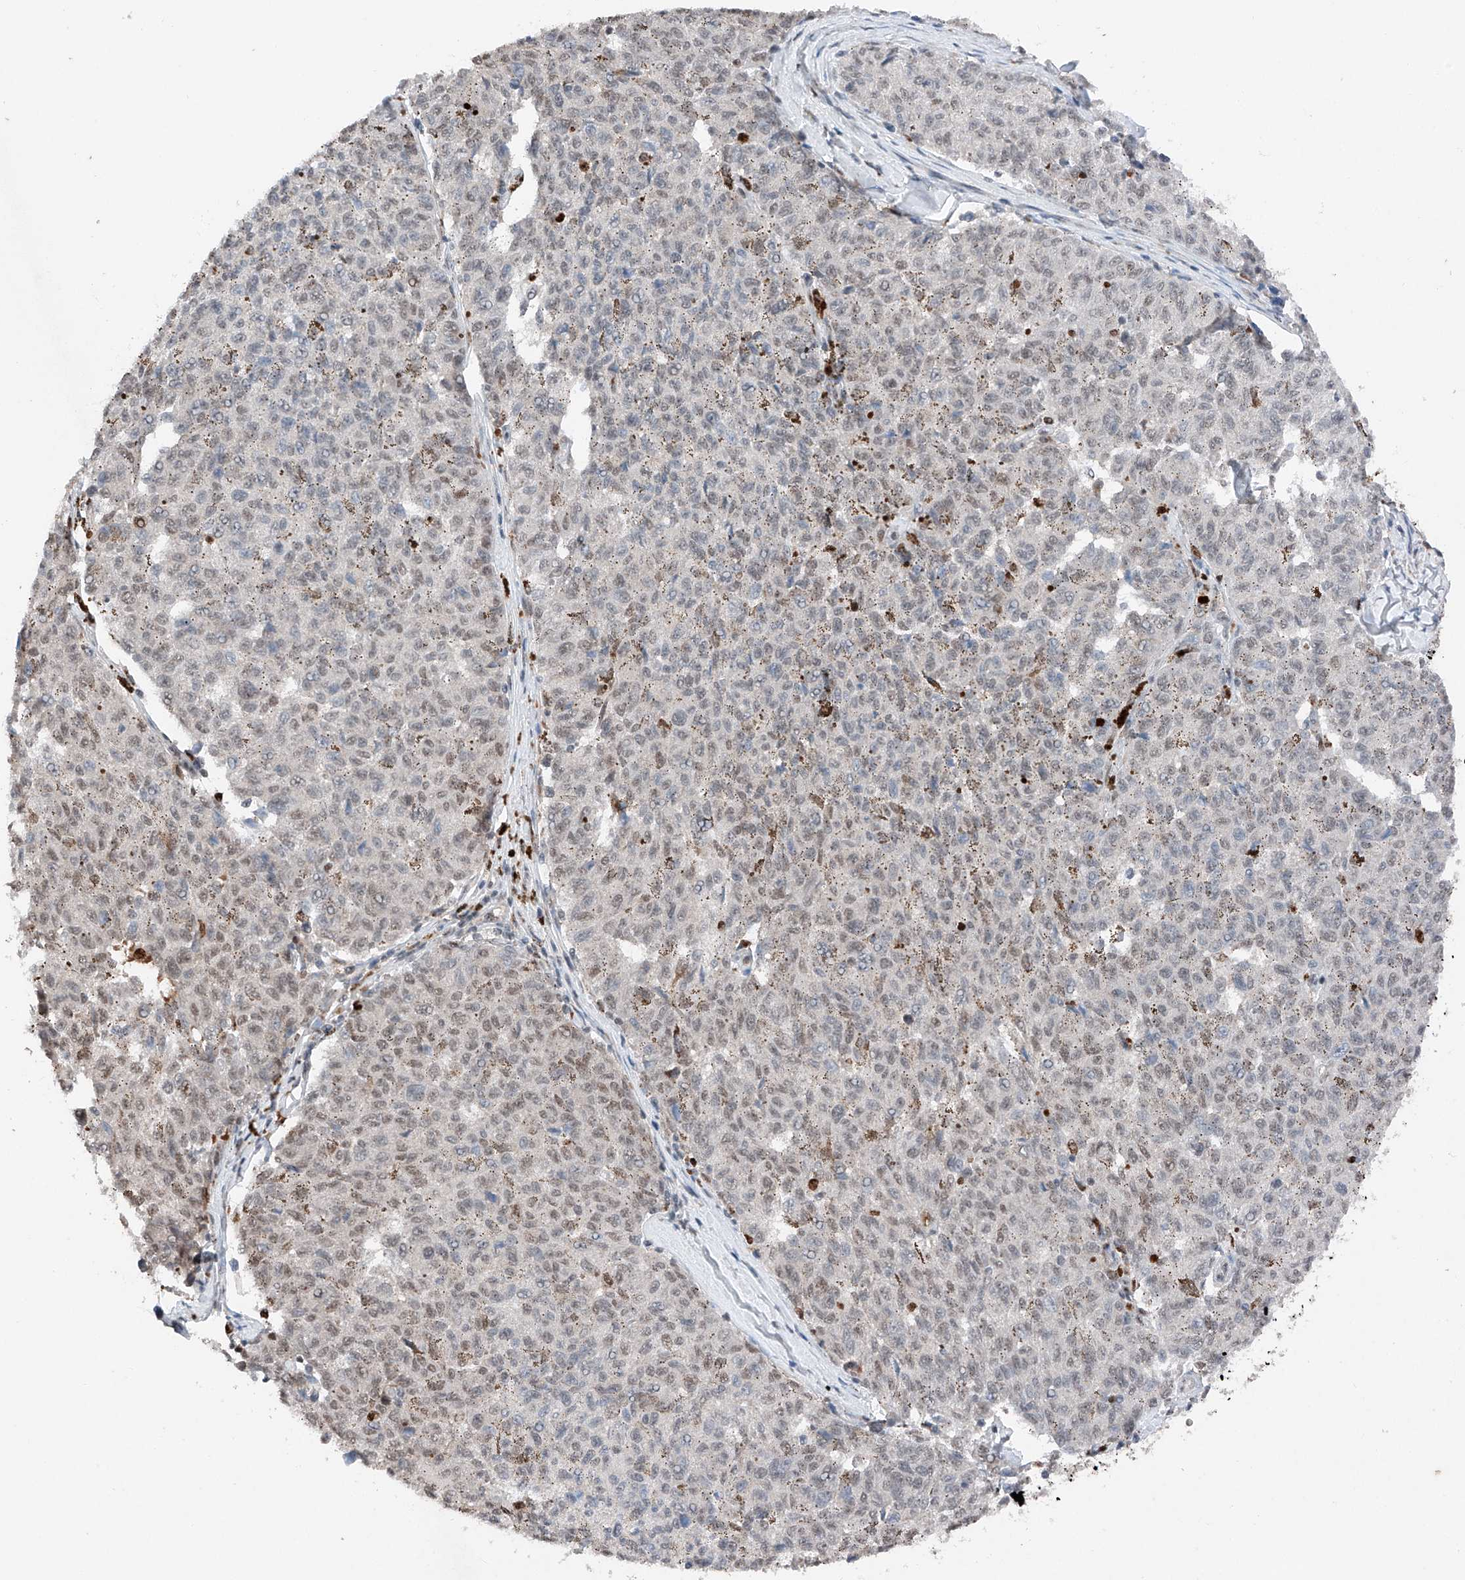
{"staining": {"intensity": "weak", "quantity": "25%-75%", "location": "nuclear"}, "tissue": "melanoma", "cell_type": "Tumor cells", "image_type": "cancer", "snomed": [{"axis": "morphology", "description": "Malignant melanoma, NOS"}, {"axis": "topography", "description": "Skin"}], "caption": "Immunohistochemistry (IHC) (DAB) staining of melanoma demonstrates weak nuclear protein positivity in approximately 25%-75% of tumor cells.", "gene": "TBX4", "patient": {"sex": "female", "age": 72}}